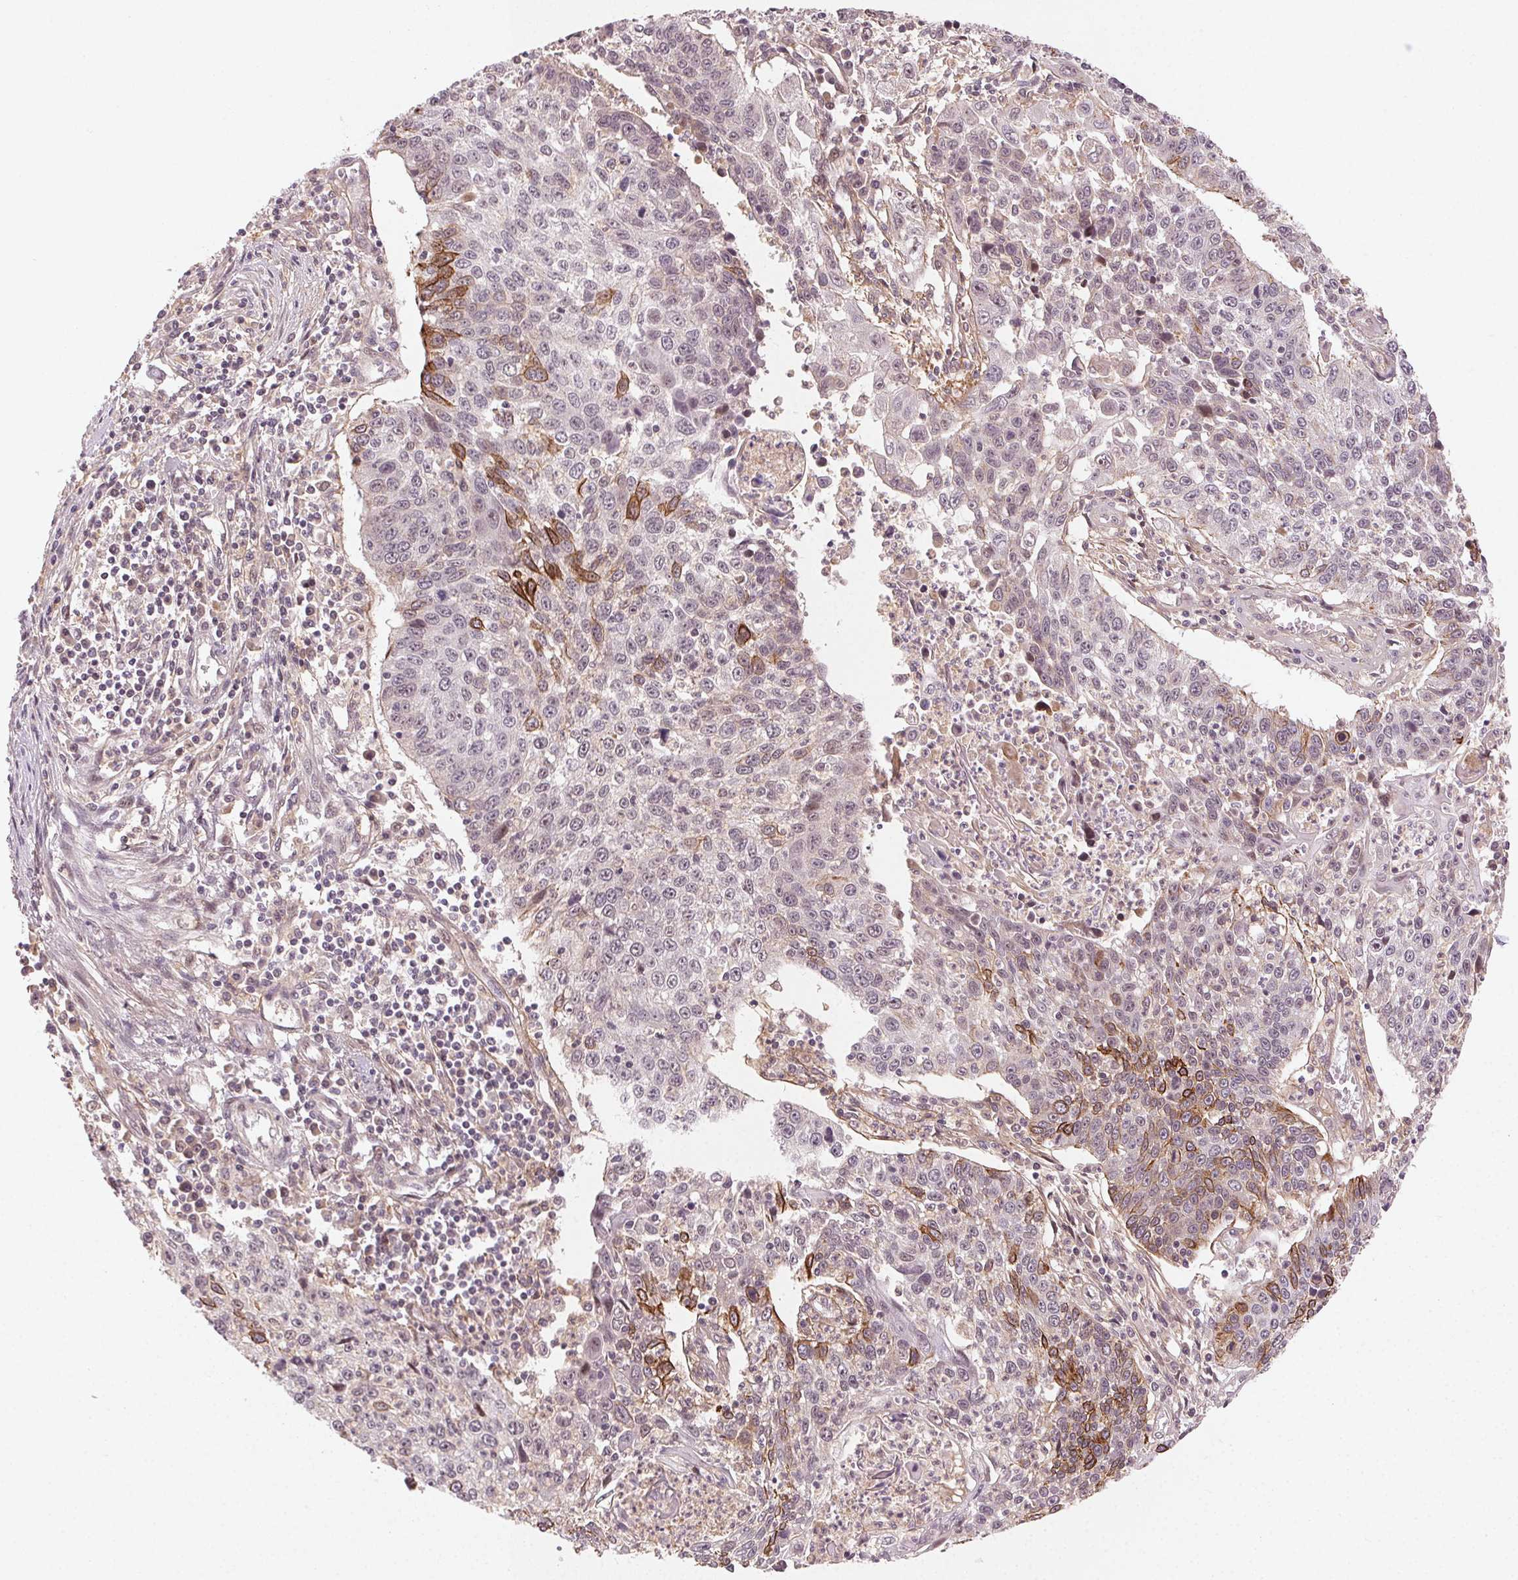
{"staining": {"intensity": "moderate", "quantity": "<25%", "location": "cytoplasmic/membranous"}, "tissue": "lung cancer", "cell_type": "Tumor cells", "image_type": "cancer", "snomed": [{"axis": "morphology", "description": "Squamous cell carcinoma, NOS"}, {"axis": "morphology", "description": "Squamous cell carcinoma, metastatic, NOS"}, {"axis": "topography", "description": "Lung"}, {"axis": "topography", "description": "Pleura, NOS"}], "caption": "Lung cancer (squamous cell carcinoma) was stained to show a protein in brown. There is low levels of moderate cytoplasmic/membranous expression in about <25% of tumor cells.", "gene": "TUB", "patient": {"sex": "male", "age": 72}}